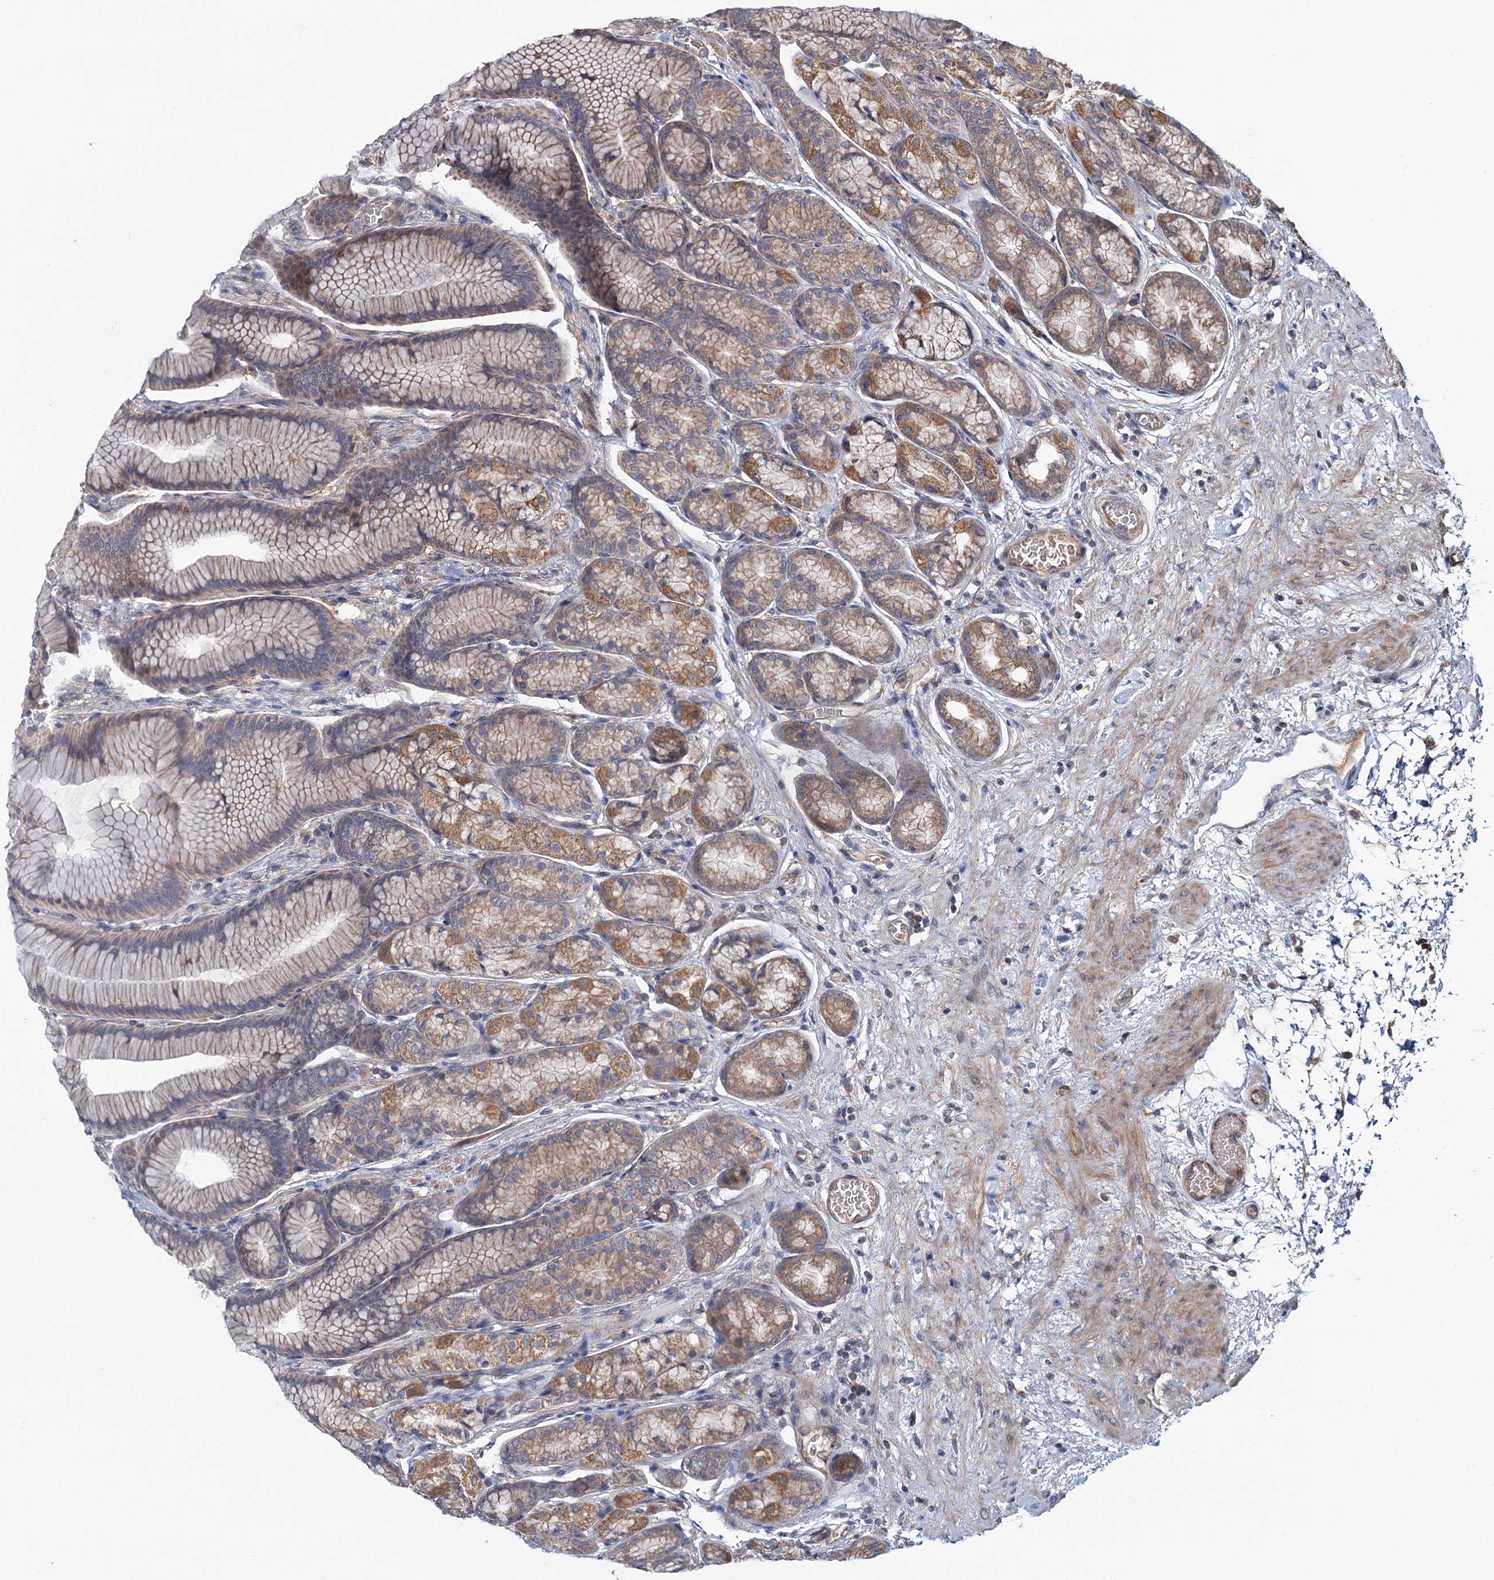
{"staining": {"intensity": "moderate", "quantity": ">75%", "location": "cytoplasmic/membranous"}, "tissue": "stomach", "cell_type": "Glandular cells", "image_type": "normal", "snomed": [{"axis": "morphology", "description": "Normal tissue, NOS"}, {"axis": "morphology", "description": "Adenocarcinoma, NOS"}, {"axis": "morphology", "description": "Adenocarcinoma, High grade"}, {"axis": "topography", "description": "Stomach, upper"}, {"axis": "topography", "description": "Stomach"}], "caption": "Moderate cytoplasmic/membranous protein expression is seen in about >75% of glandular cells in stomach. (Brightfield microscopy of DAB IHC at high magnification).", "gene": "MTRR", "patient": {"sex": "female", "age": 65}}